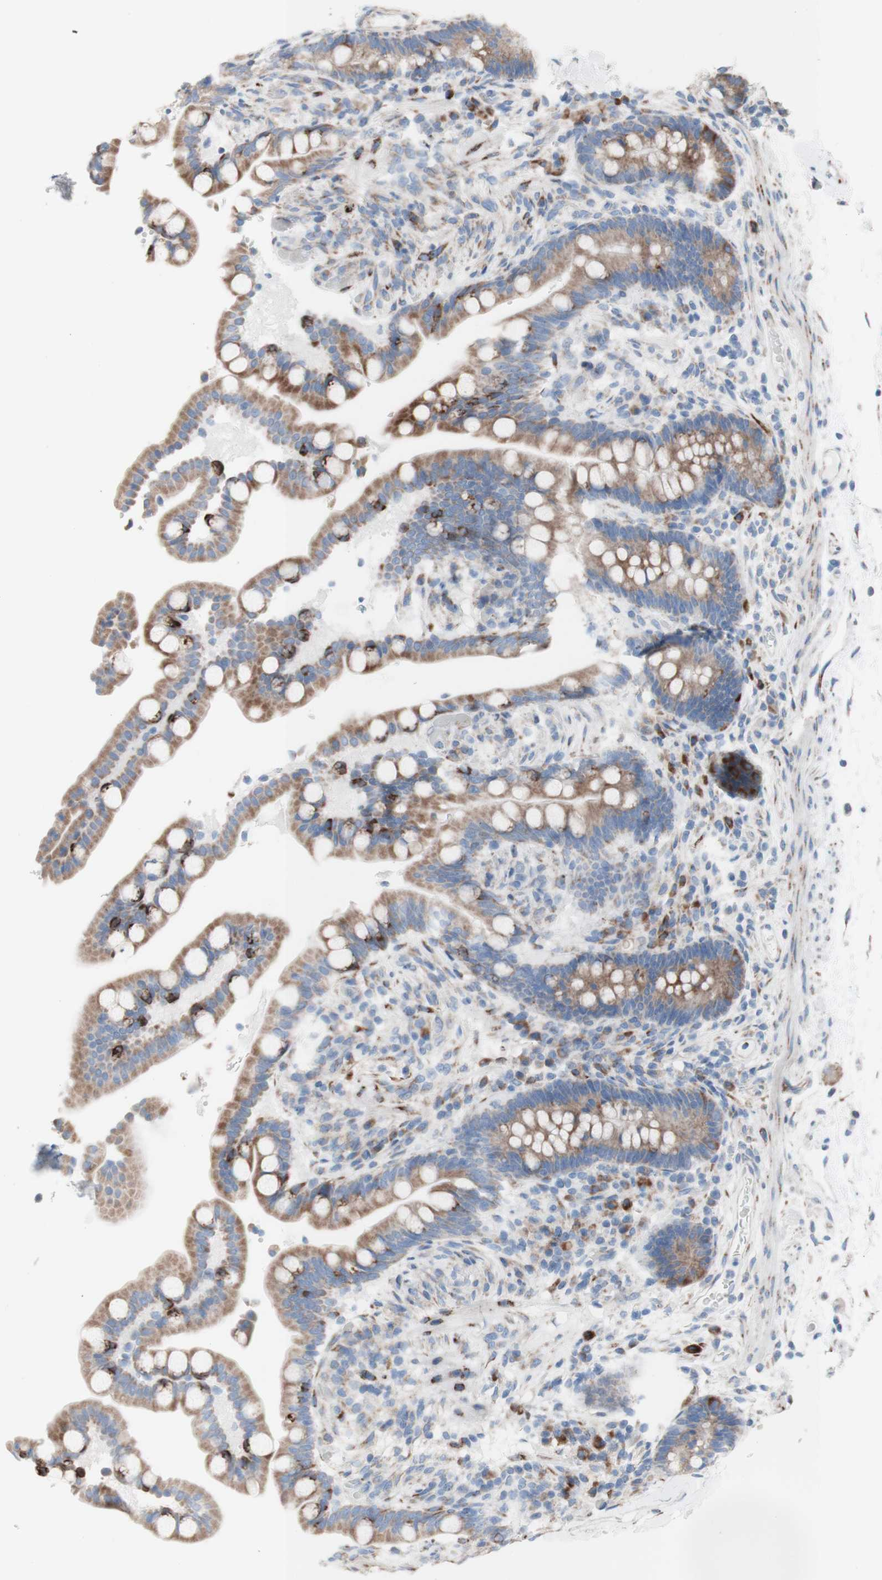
{"staining": {"intensity": "negative", "quantity": "none", "location": "none"}, "tissue": "colon", "cell_type": "Endothelial cells", "image_type": "normal", "snomed": [{"axis": "morphology", "description": "Normal tissue, NOS"}, {"axis": "topography", "description": "Colon"}], "caption": "Immunohistochemistry (IHC) of normal human colon demonstrates no positivity in endothelial cells.", "gene": "AGPAT5", "patient": {"sex": "male", "age": 73}}